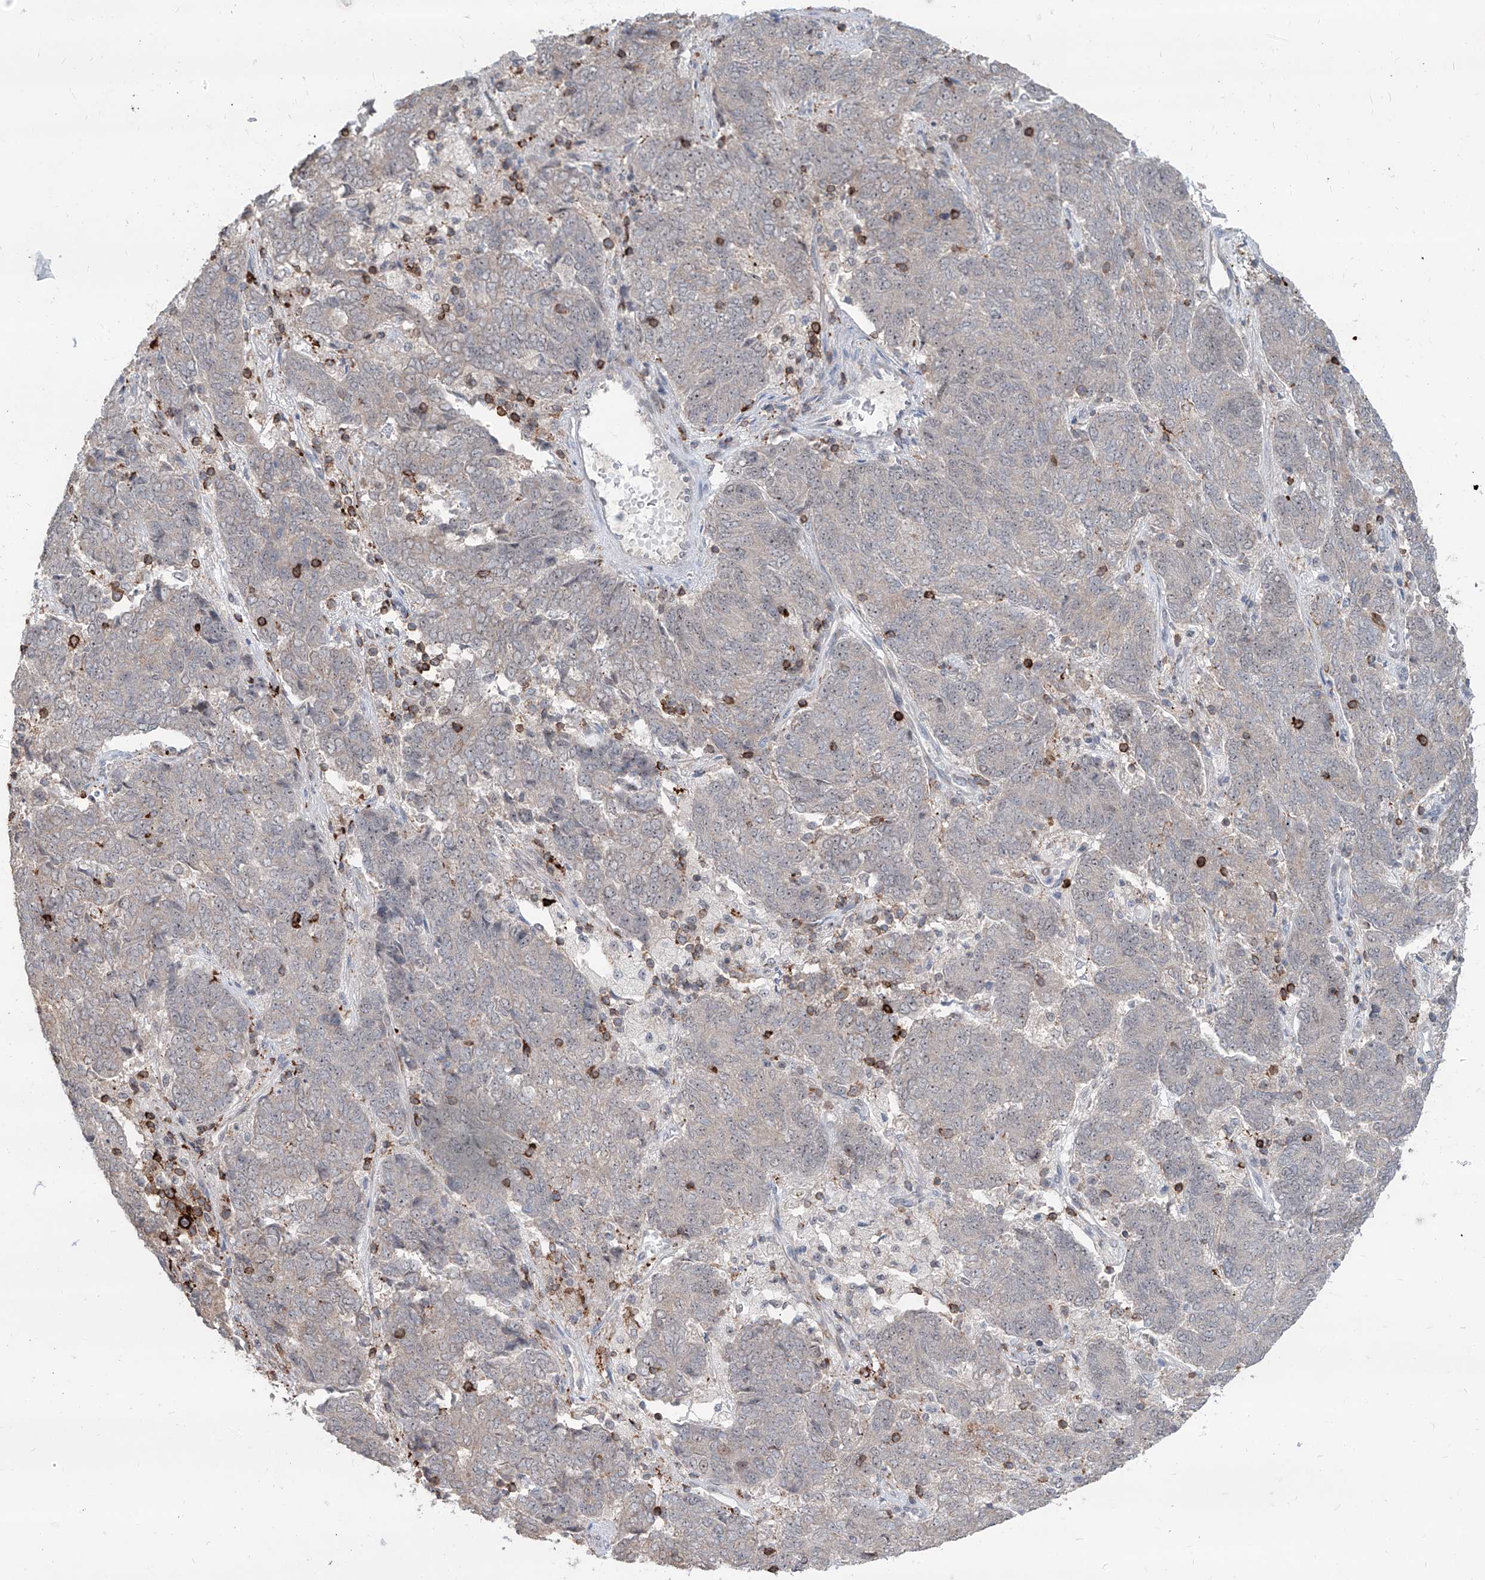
{"staining": {"intensity": "negative", "quantity": "none", "location": "none"}, "tissue": "endometrial cancer", "cell_type": "Tumor cells", "image_type": "cancer", "snomed": [{"axis": "morphology", "description": "Adenocarcinoma, NOS"}, {"axis": "topography", "description": "Endometrium"}], "caption": "Endometrial cancer (adenocarcinoma) stained for a protein using immunohistochemistry displays no positivity tumor cells.", "gene": "ZBTB48", "patient": {"sex": "female", "age": 80}}